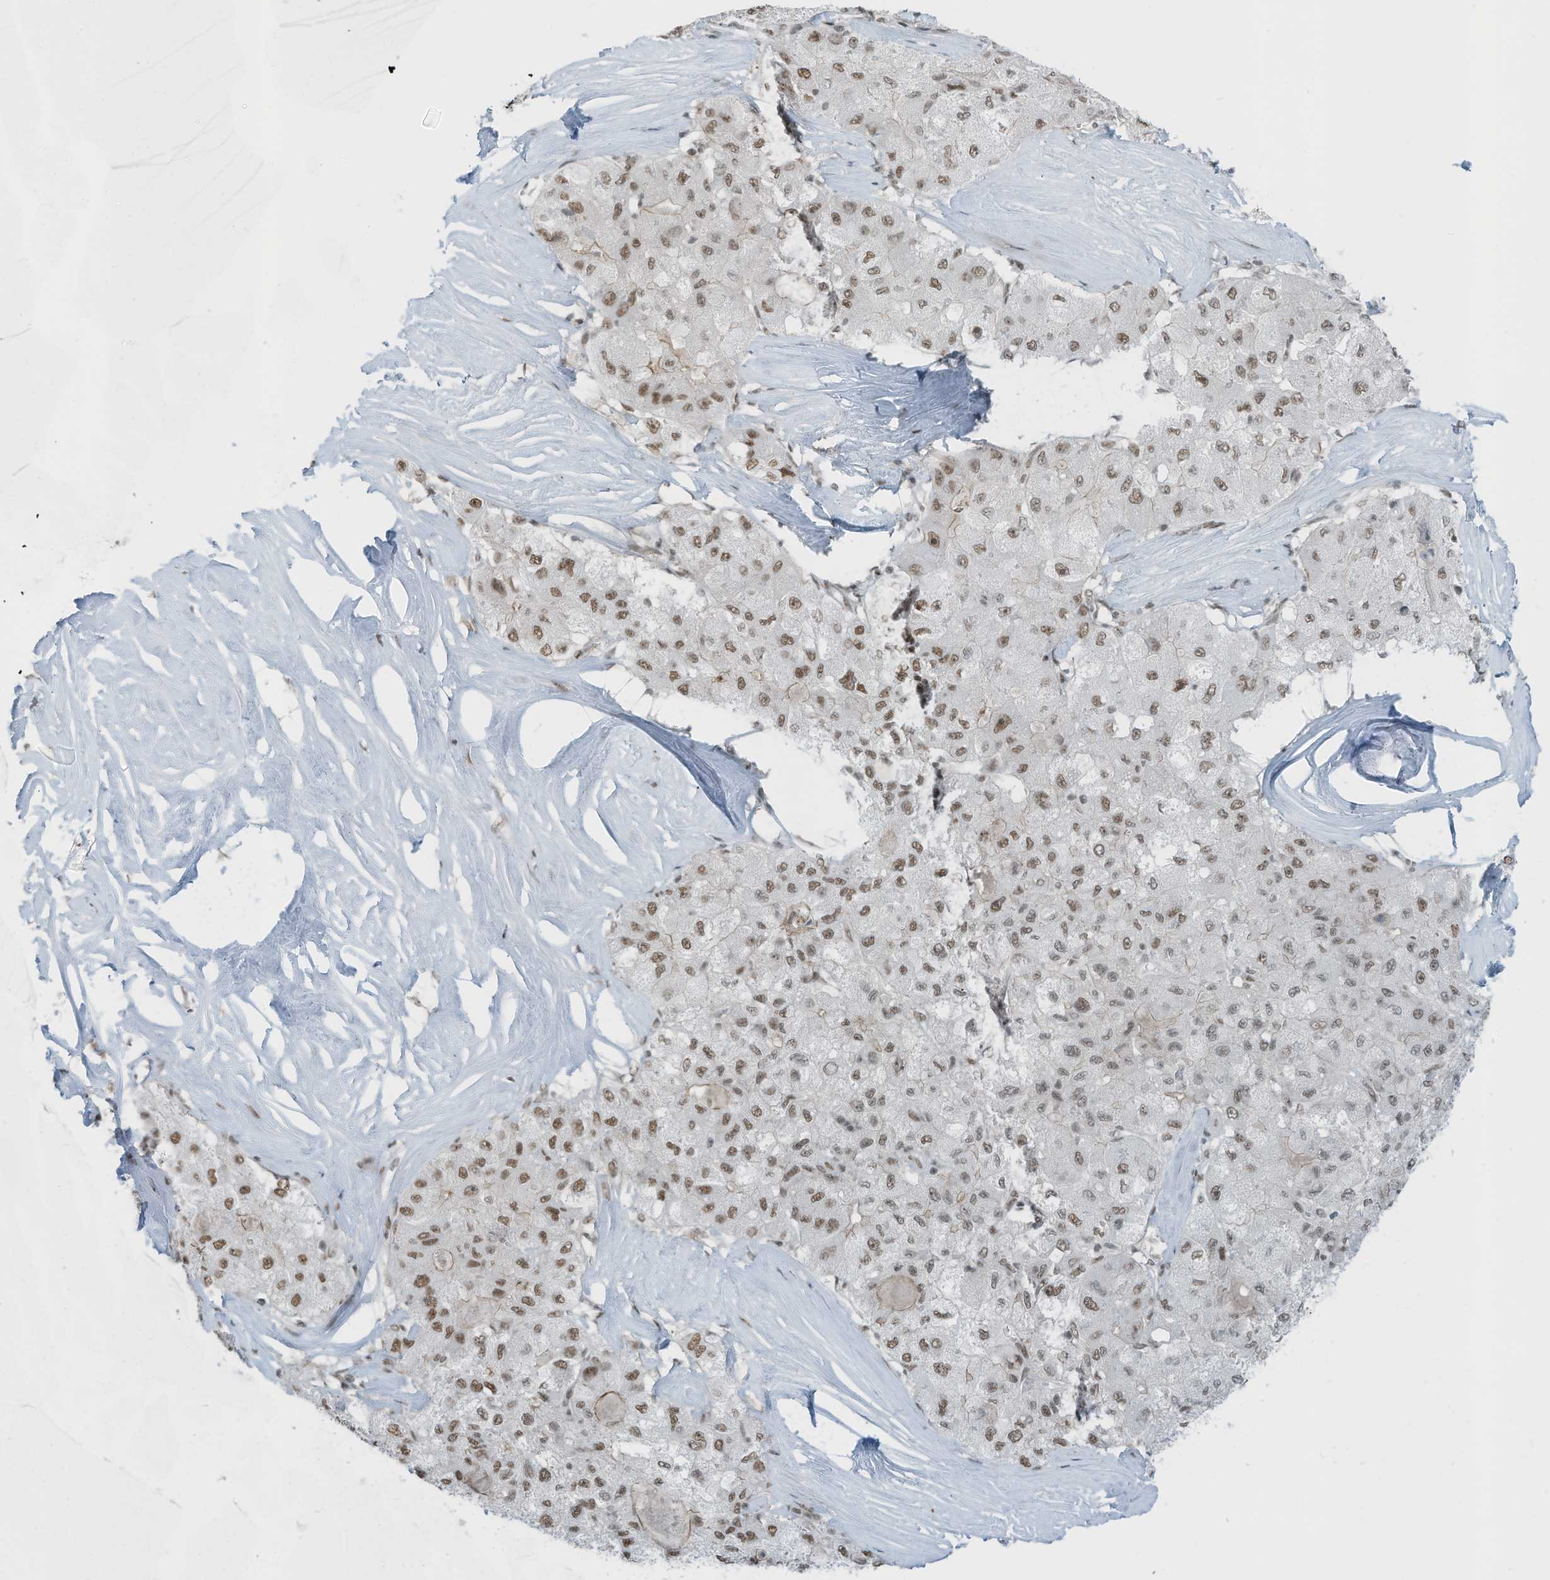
{"staining": {"intensity": "moderate", "quantity": ">75%", "location": "nuclear"}, "tissue": "liver cancer", "cell_type": "Tumor cells", "image_type": "cancer", "snomed": [{"axis": "morphology", "description": "Carcinoma, Hepatocellular, NOS"}, {"axis": "topography", "description": "Liver"}], "caption": "Immunohistochemistry photomicrograph of human liver cancer stained for a protein (brown), which exhibits medium levels of moderate nuclear positivity in about >75% of tumor cells.", "gene": "WRNIP1", "patient": {"sex": "male", "age": 80}}